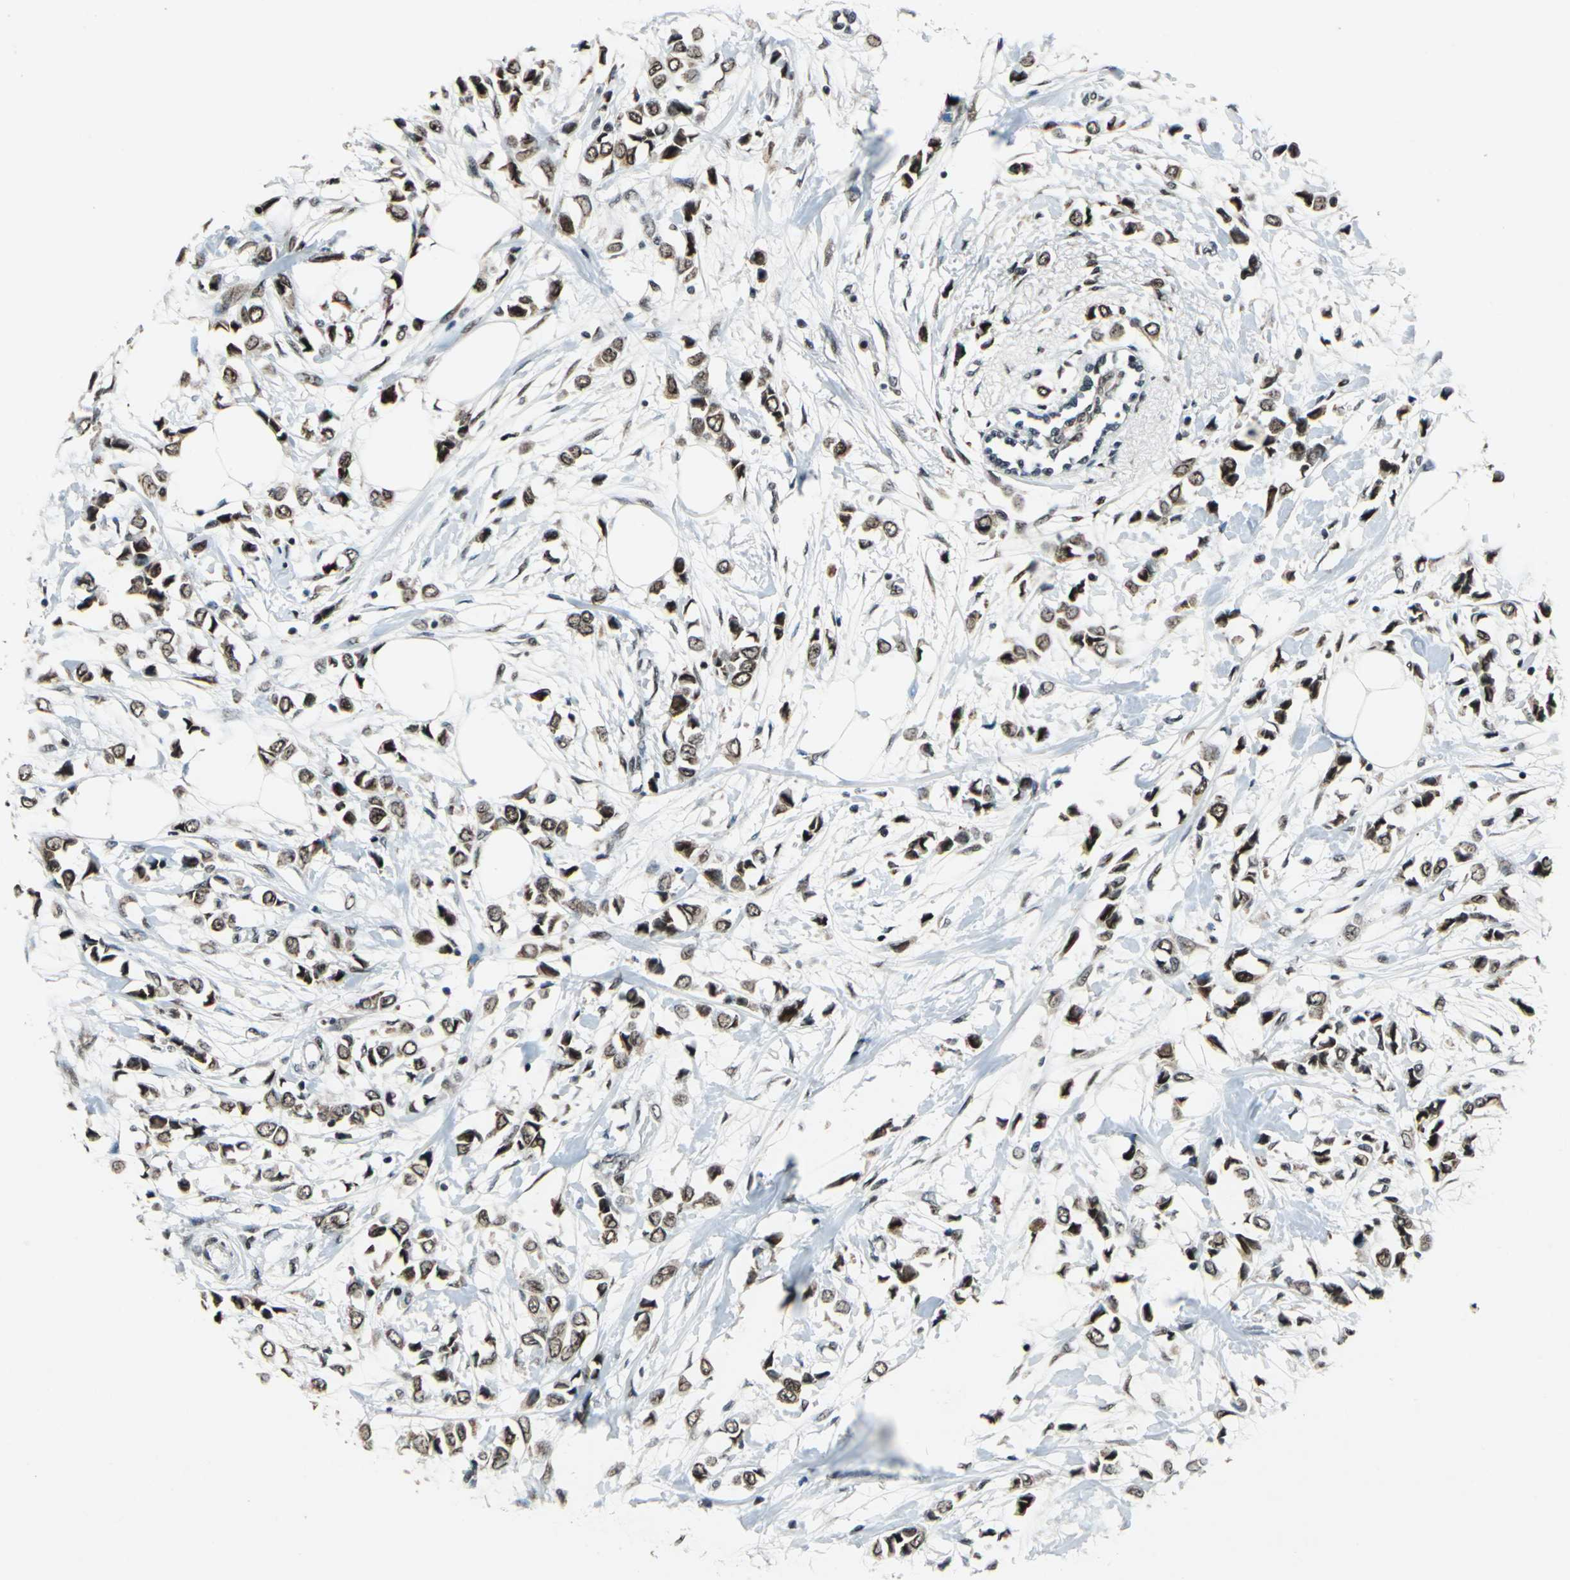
{"staining": {"intensity": "moderate", "quantity": ">75%", "location": "nuclear"}, "tissue": "breast cancer", "cell_type": "Tumor cells", "image_type": "cancer", "snomed": [{"axis": "morphology", "description": "Lobular carcinoma"}, {"axis": "topography", "description": "Breast"}], "caption": "Immunohistochemistry (IHC) image of lobular carcinoma (breast) stained for a protein (brown), which shows medium levels of moderate nuclear positivity in about >75% of tumor cells.", "gene": "BCLAF1", "patient": {"sex": "female", "age": 51}}